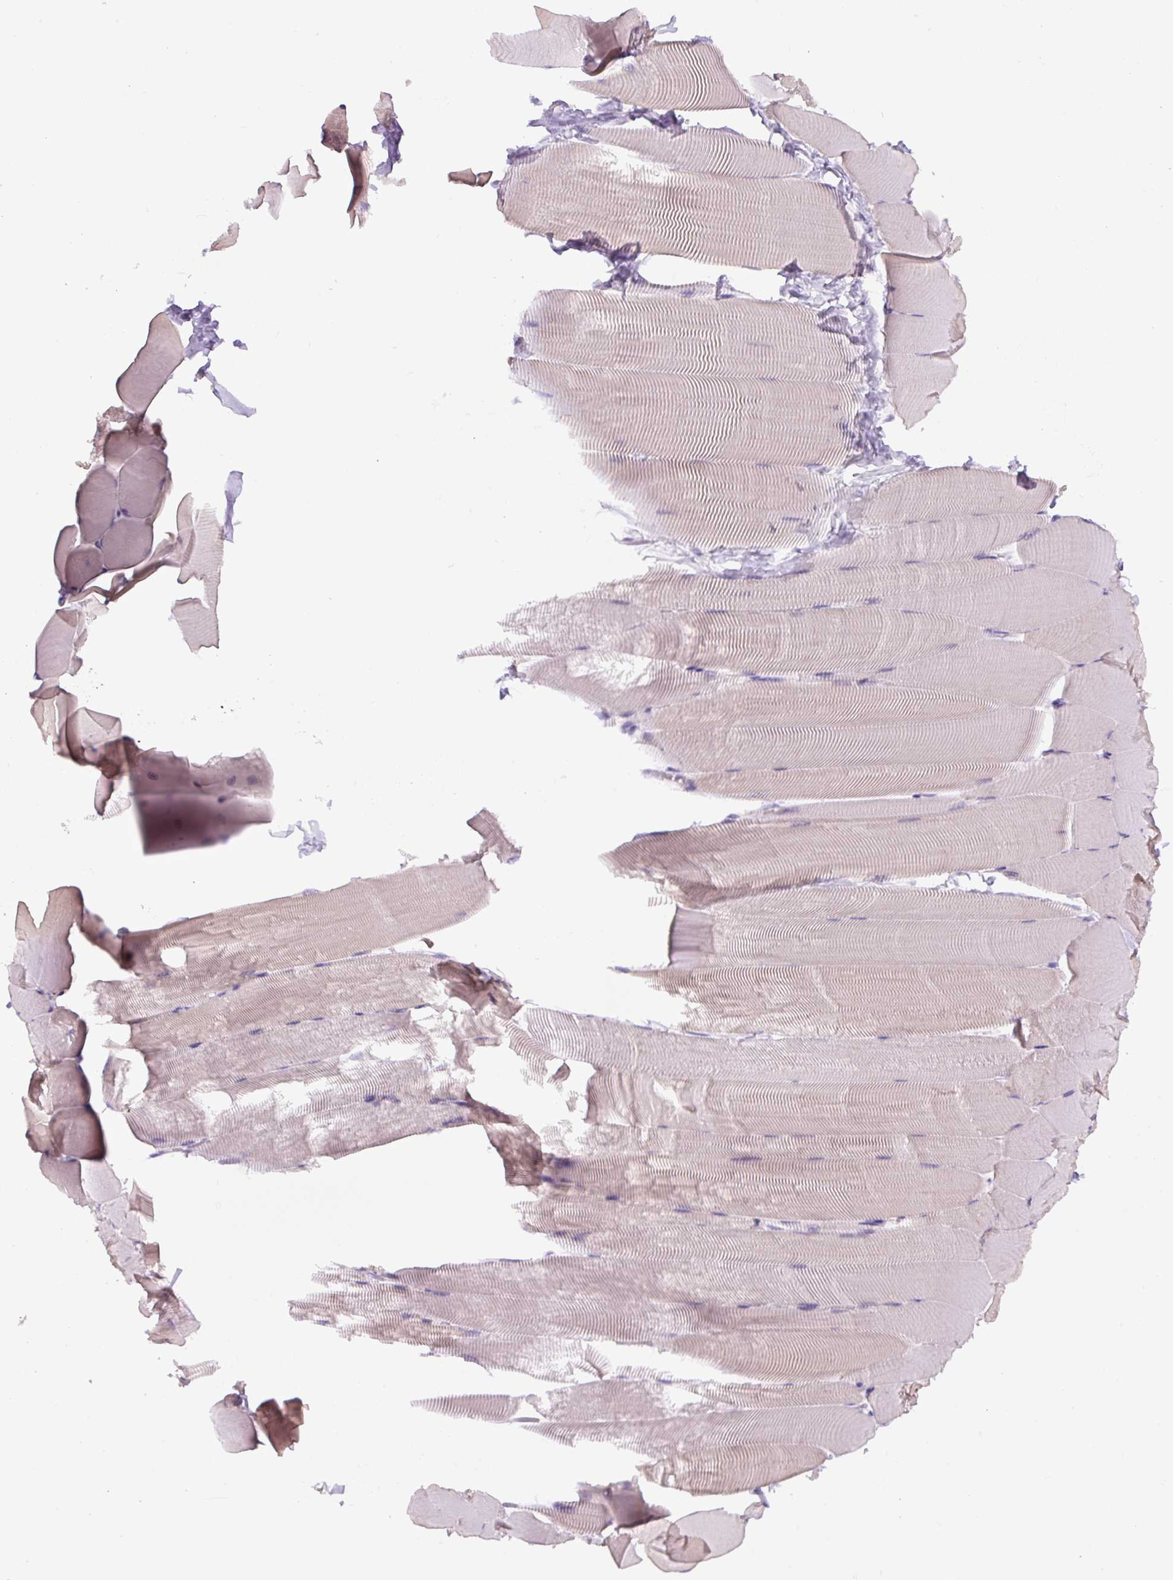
{"staining": {"intensity": "weak", "quantity": "25%-75%", "location": "cytoplasmic/membranous"}, "tissue": "skeletal muscle", "cell_type": "Myocytes", "image_type": "normal", "snomed": [{"axis": "morphology", "description": "Normal tissue, NOS"}, {"axis": "topography", "description": "Skeletal muscle"}], "caption": "The image reveals immunohistochemical staining of benign skeletal muscle. There is weak cytoplasmic/membranous positivity is present in about 25%-75% of myocytes.", "gene": "RYBP", "patient": {"sex": "male", "age": 25}}